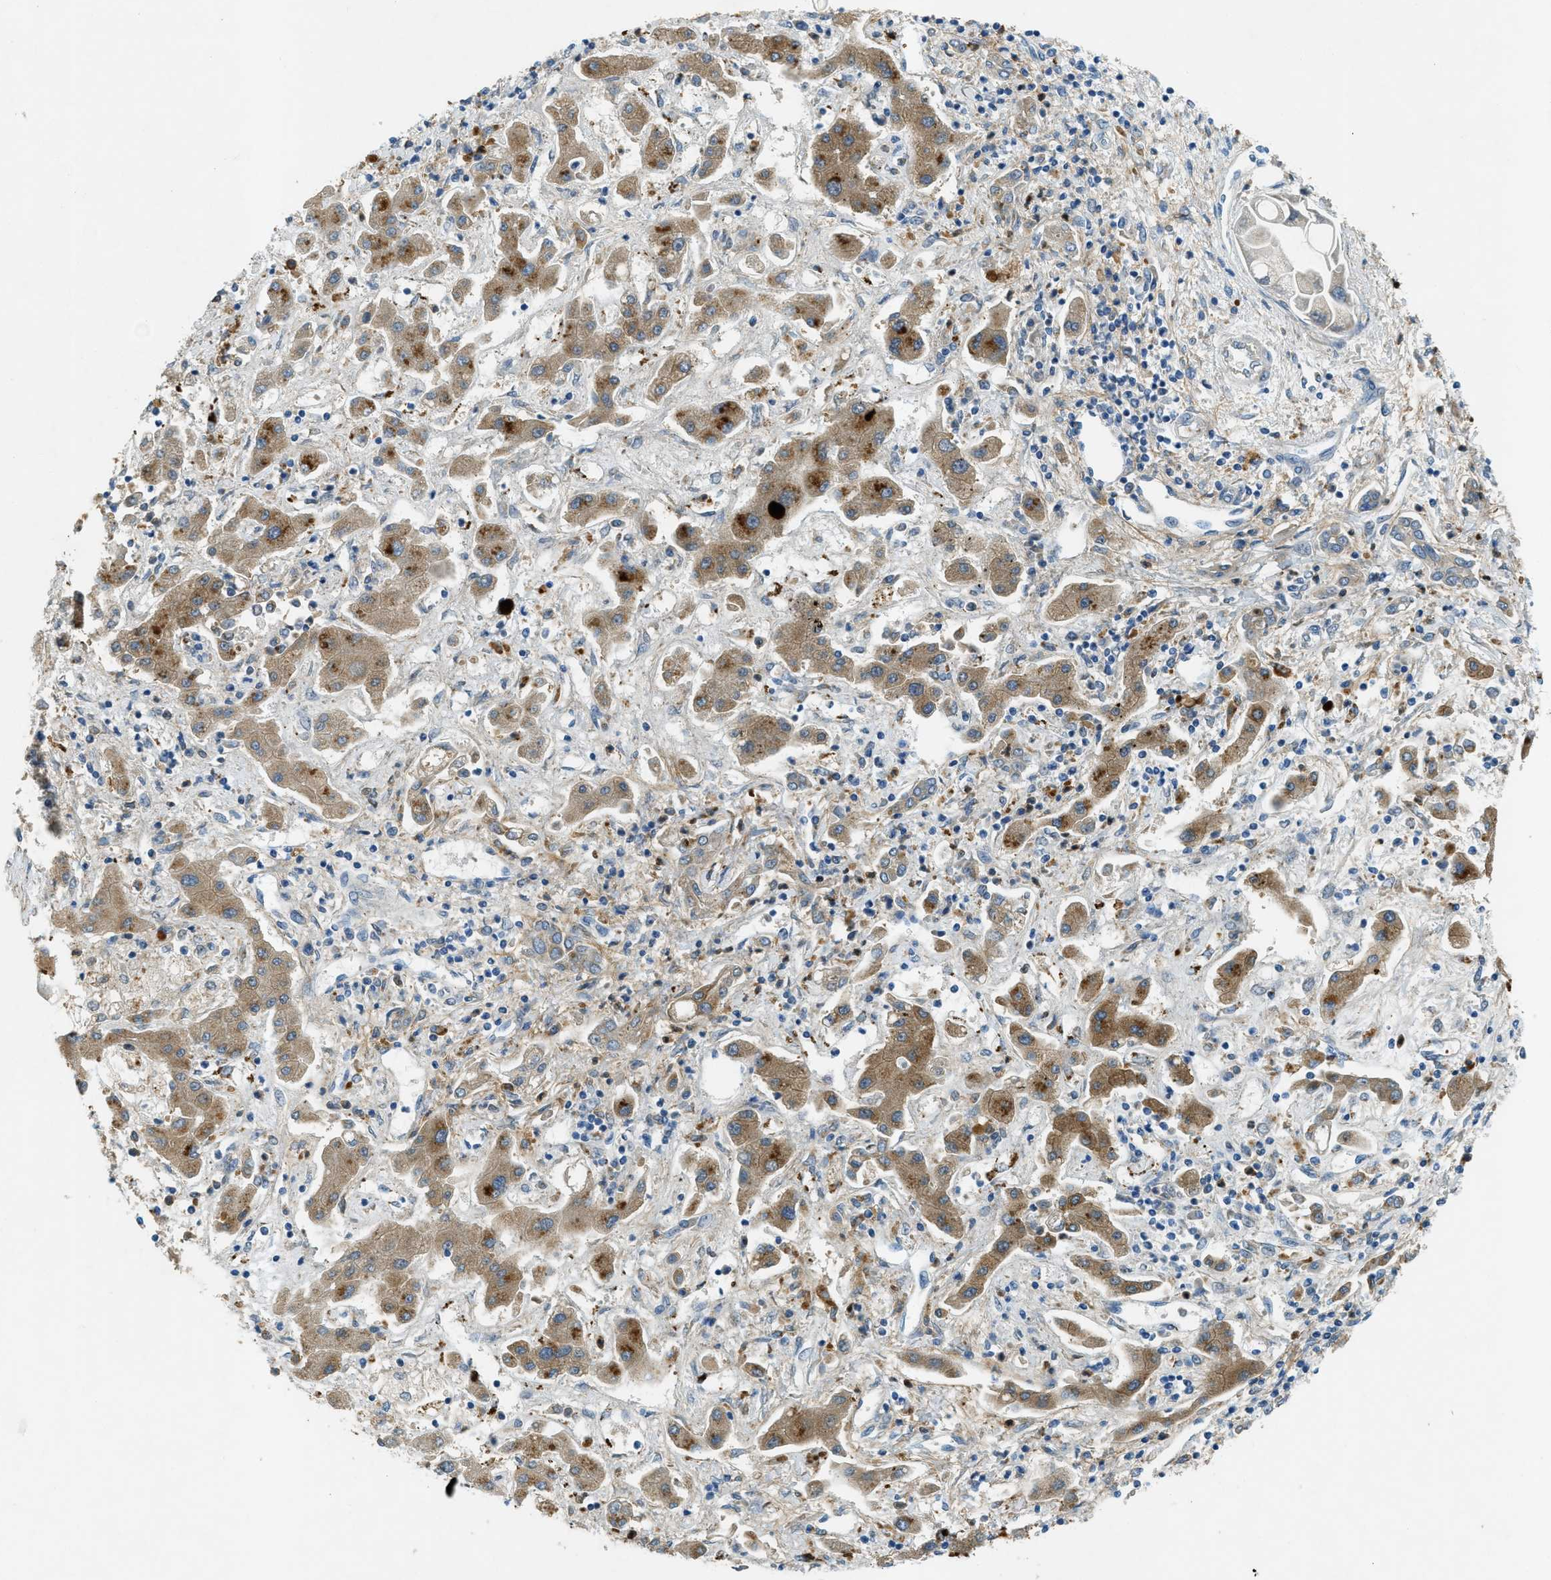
{"staining": {"intensity": "moderate", "quantity": ">75%", "location": "cytoplasmic/membranous"}, "tissue": "liver cancer", "cell_type": "Tumor cells", "image_type": "cancer", "snomed": [{"axis": "morphology", "description": "Cholangiocarcinoma"}, {"axis": "topography", "description": "Liver"}], "caption": "Tumor cells display medium levels of moderate cytoplasmic/membranous expression in about >75% of cells in liver cholangiocarcinoma.", "gene": "SNX14", "patient": {"sex": "male", "age": 50}}